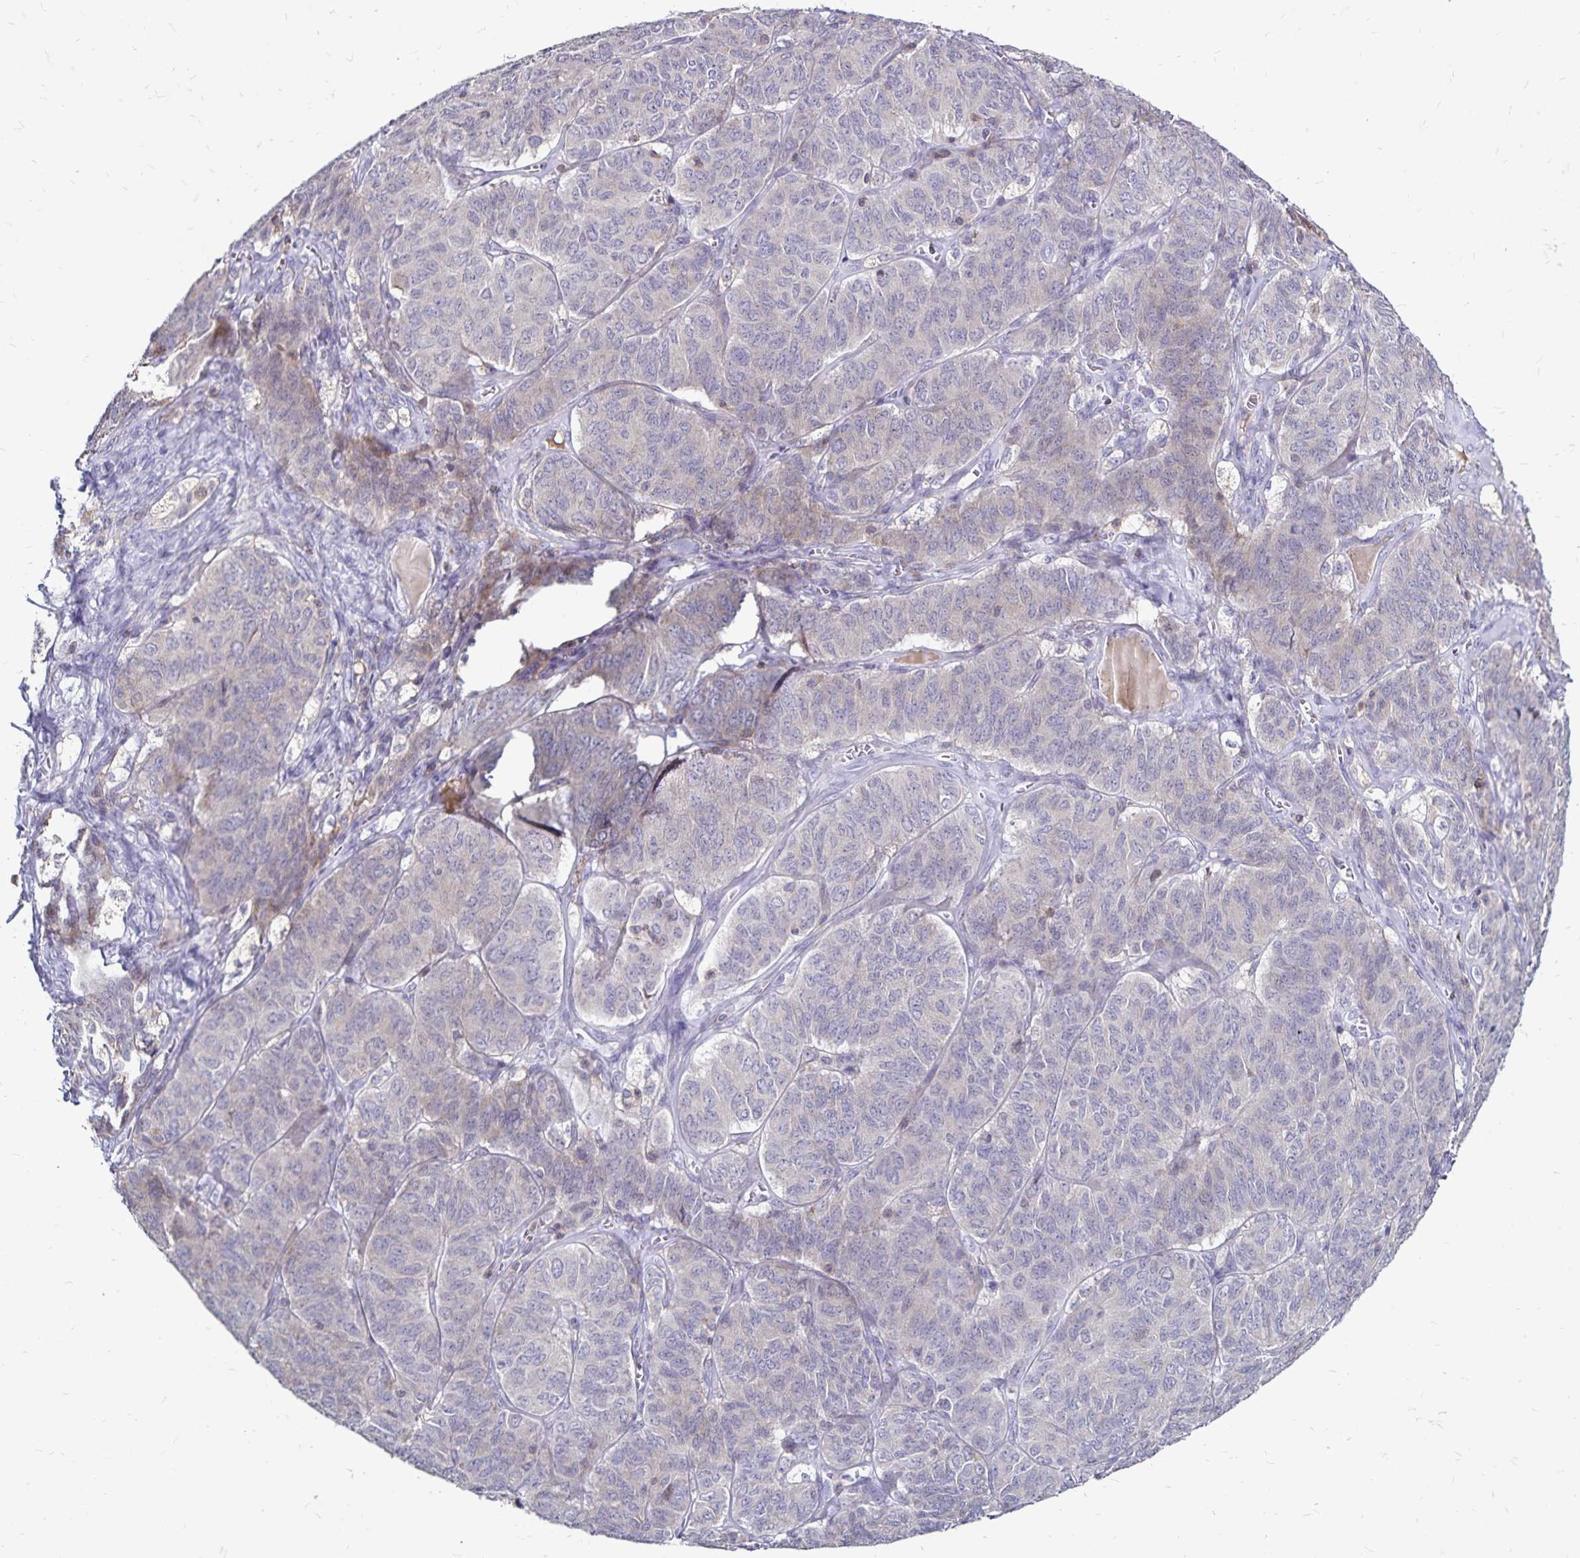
{"staining": {"intensity": "weak", "quantity": "<25%", "location": "cytoplasmic/membranous"}, "tissue": "ovarian cancer", "cell_type": "Tumor cells", "image_type": "cancer", "snomed": [{"axis": "morphology", "description": "Carcinoma, endometroid"}, {"axis": "topography", "description": "Ovary"}], "caption": "Immunohistochemistry image of neoplastic tissue: ovarian cancer stained with DAB displays no significant protein staining in tumor cells. (DAB (3,3'-diaminobenzidine) immunohistochemistry (IHC) with hematoxylin counter stain).", "gene": "NAGPA", "patient": {"sex": "female", "age": 80}}